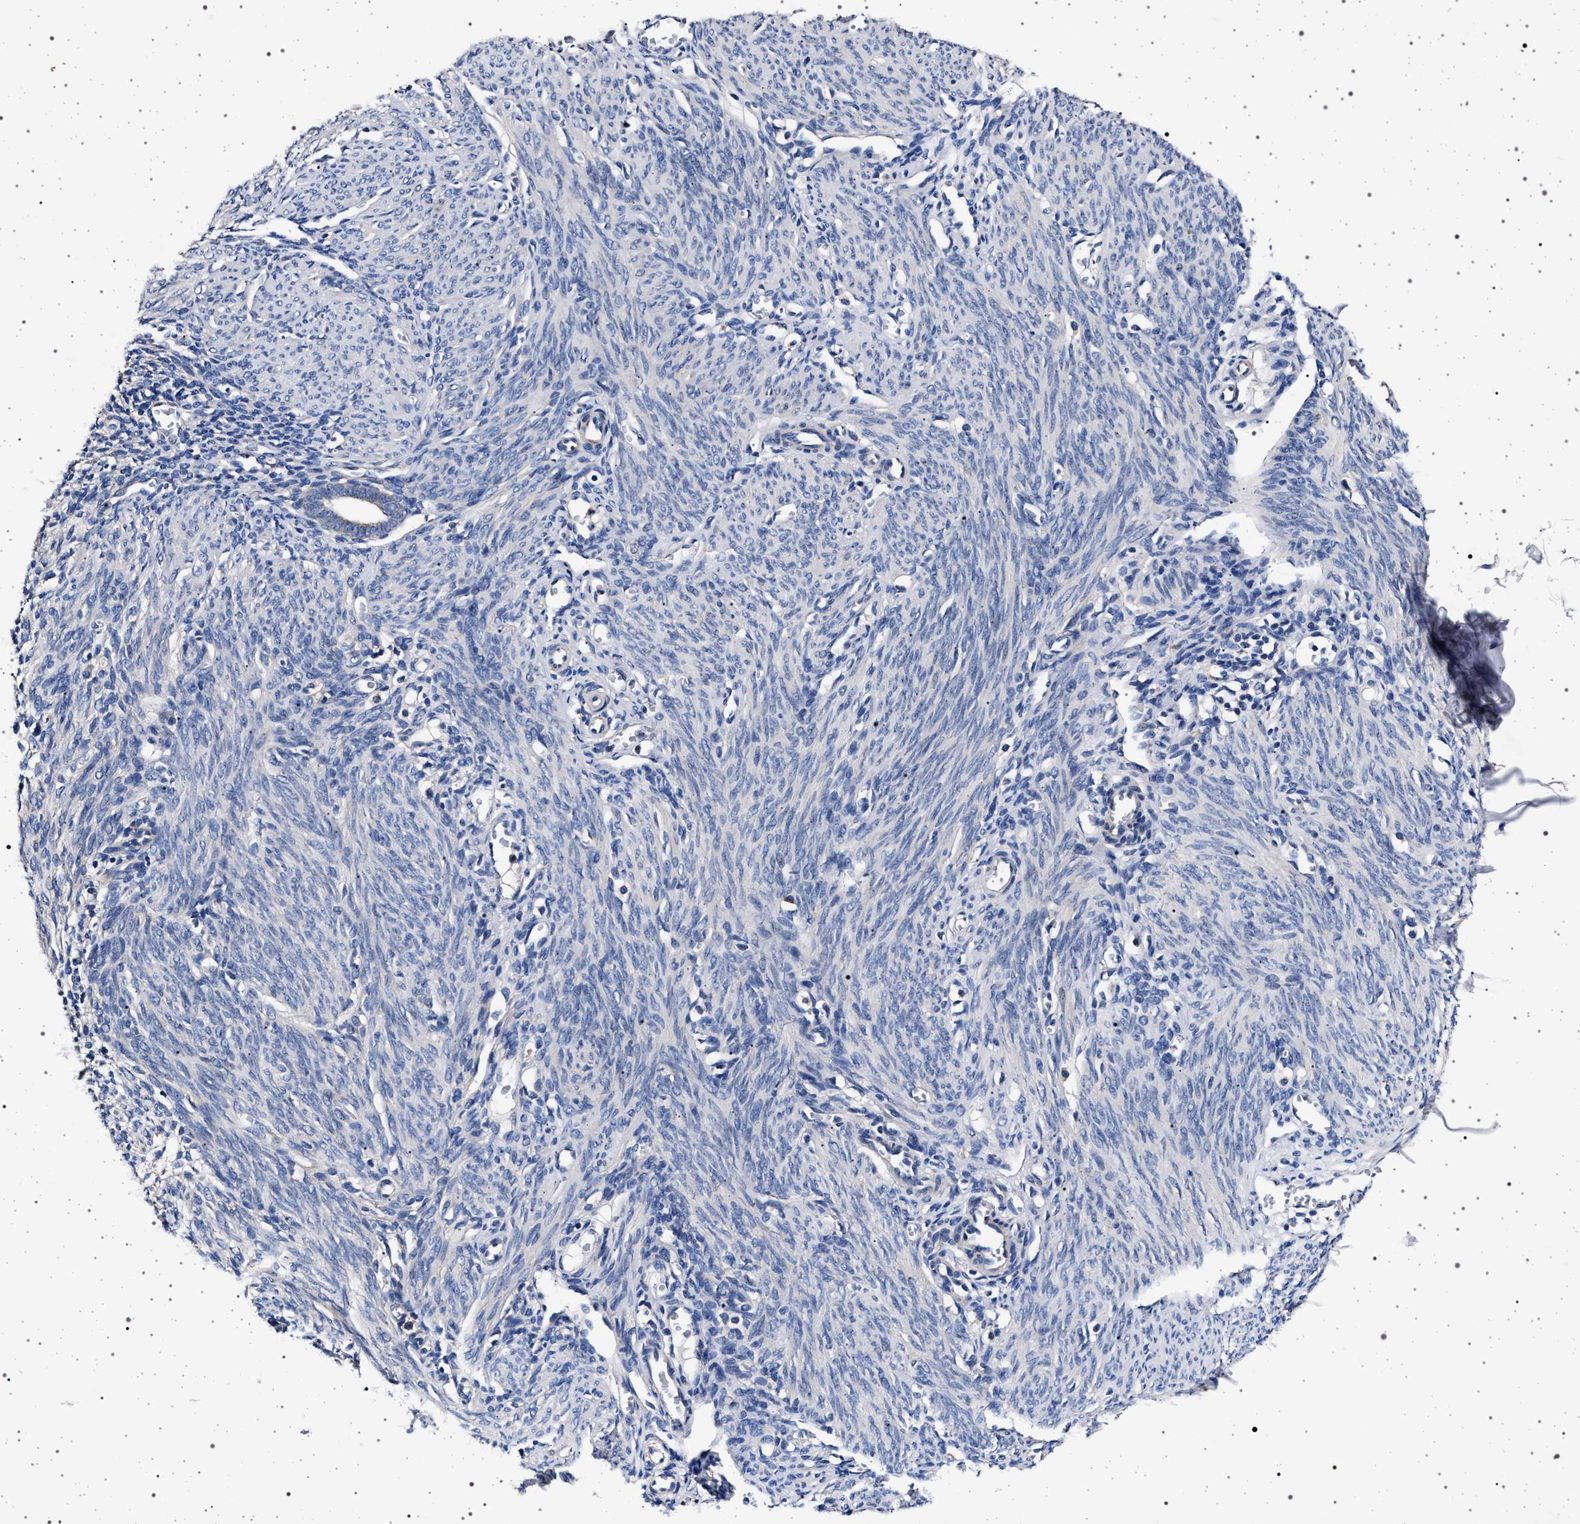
{"staining": {"intensity": "negative", "quantity": "none", "location": "none"}, "tissue": "endometrium", "cell_type": "Cells in endometrial stroma", "image_type": "normal", "snomed": [{"axis": "morphology", "description": "Normal tissue, NOS"}, {"axis": "morphology", "description": "Adenocarcinoma, NOS"}, {"axis": "topography", "description": "Endometrium"}], "caption": "The histopathology image shows no significant positivity in cells in endometrial stroma of endometrium. (Stains: DAB immunohistochemistry (IHC) with hematoxylin counter stain, Microscopy: brightfield microscopy at high magnification).", "gene": "MAP3K2", "patient": {"sex": "female", "age": 57}}